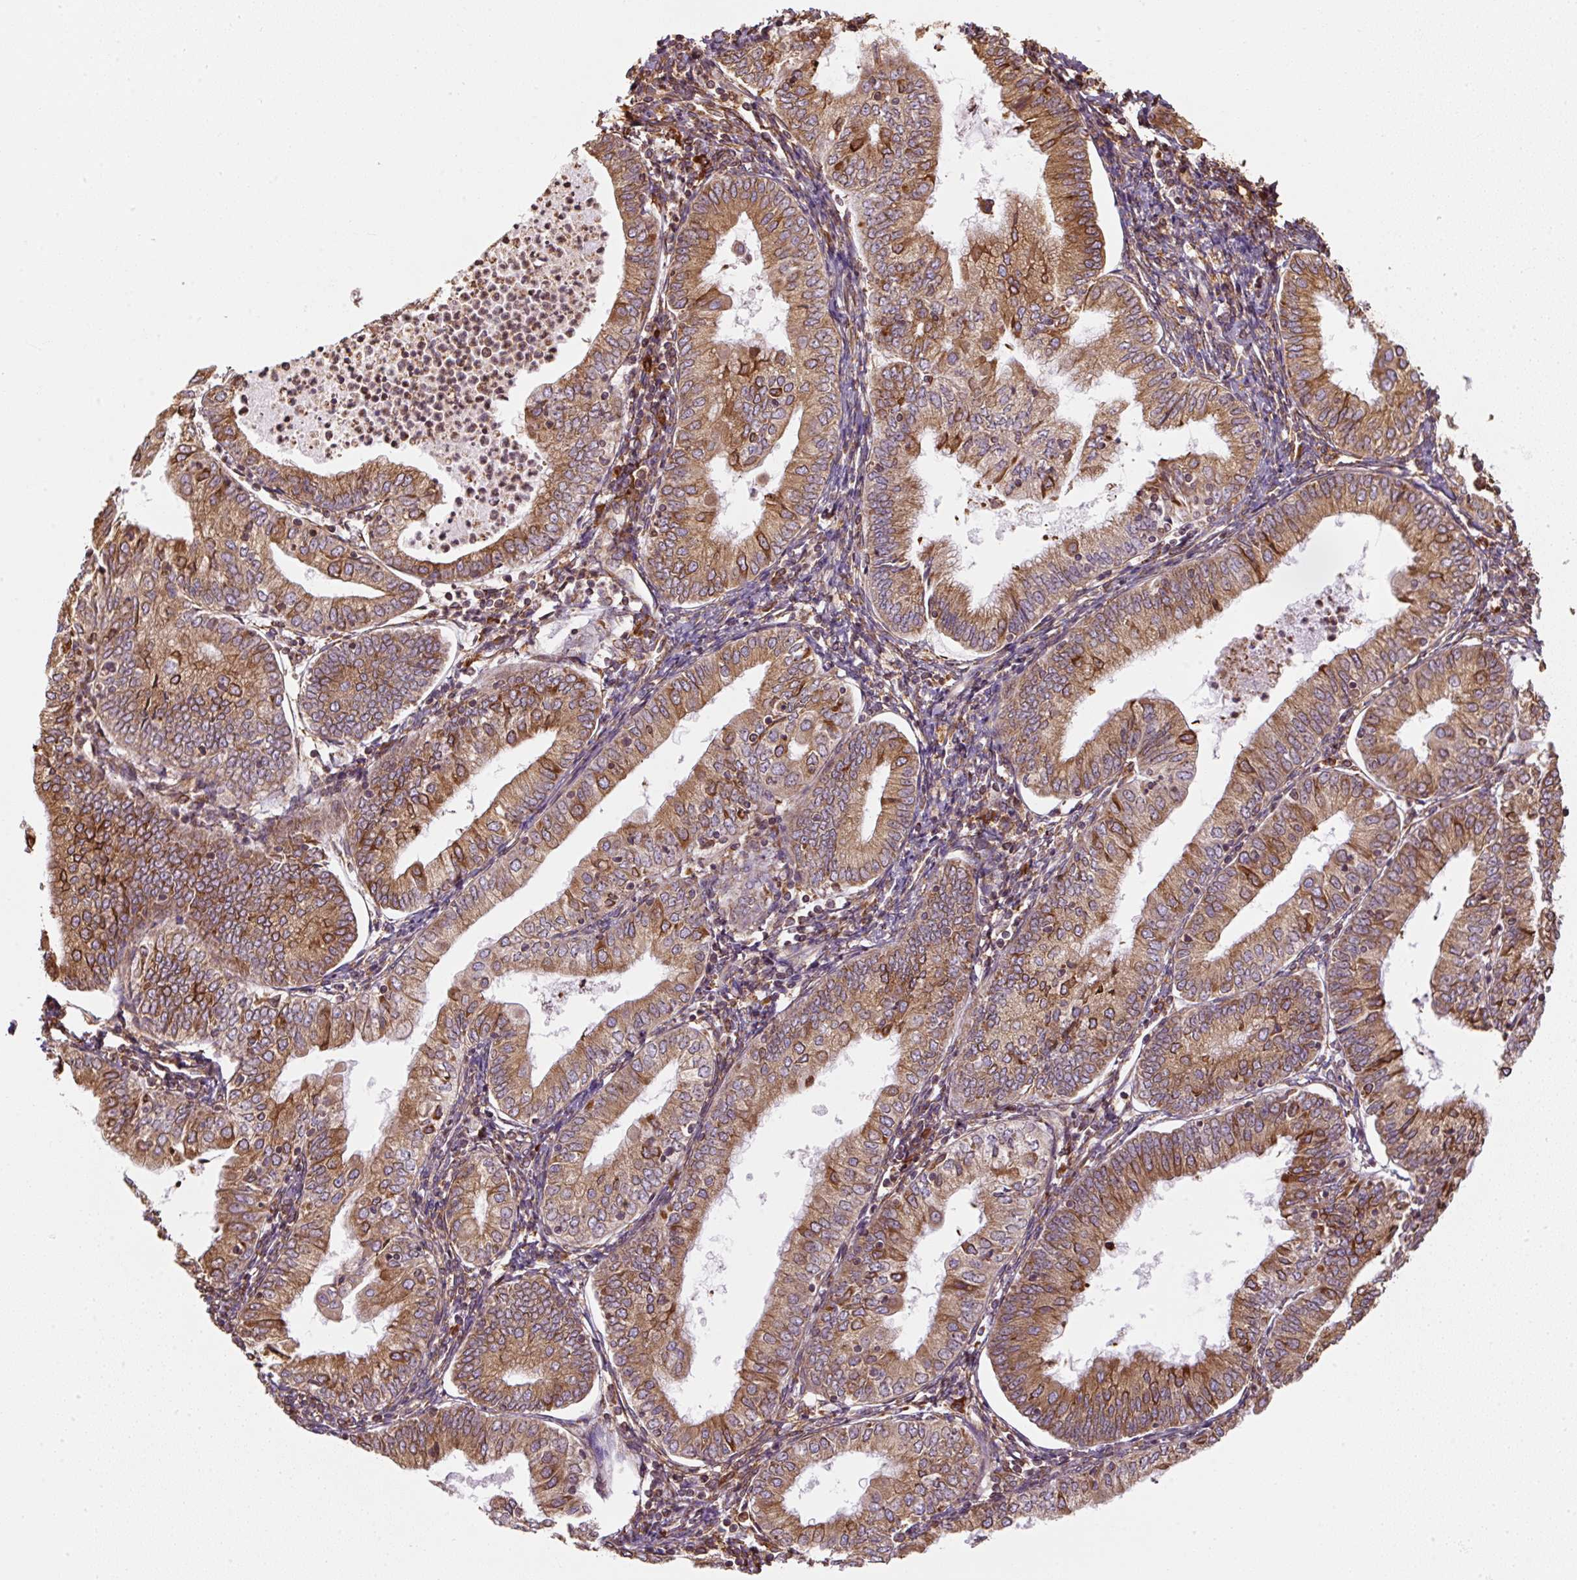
{"staining": {"intensity": "moderate", "quantity": ">75%", "location": "cytoplasmic/membranous"}, "tissue": "endometrial cancer", "cell_type": "Tumor cells", "image_type": "cancer", "snomed": [{"axis": "morphology", "description": "Adenocarcinoma, NOS"}, {"axis": "topography", "description": "Endometrium"}], "caption": "Endometrial adenocarcinoma stained with DAB (3,3'-diaminobenzidine) immunohistochemistry (IHC) demonstrates medium levels of moderate cytoplasmic/membranous expression in approximately >75% of tumor cells. Nuclei are stained in blue.", "gene": "PRKCSH", "patient": {"sex": "female", "age": 55}}